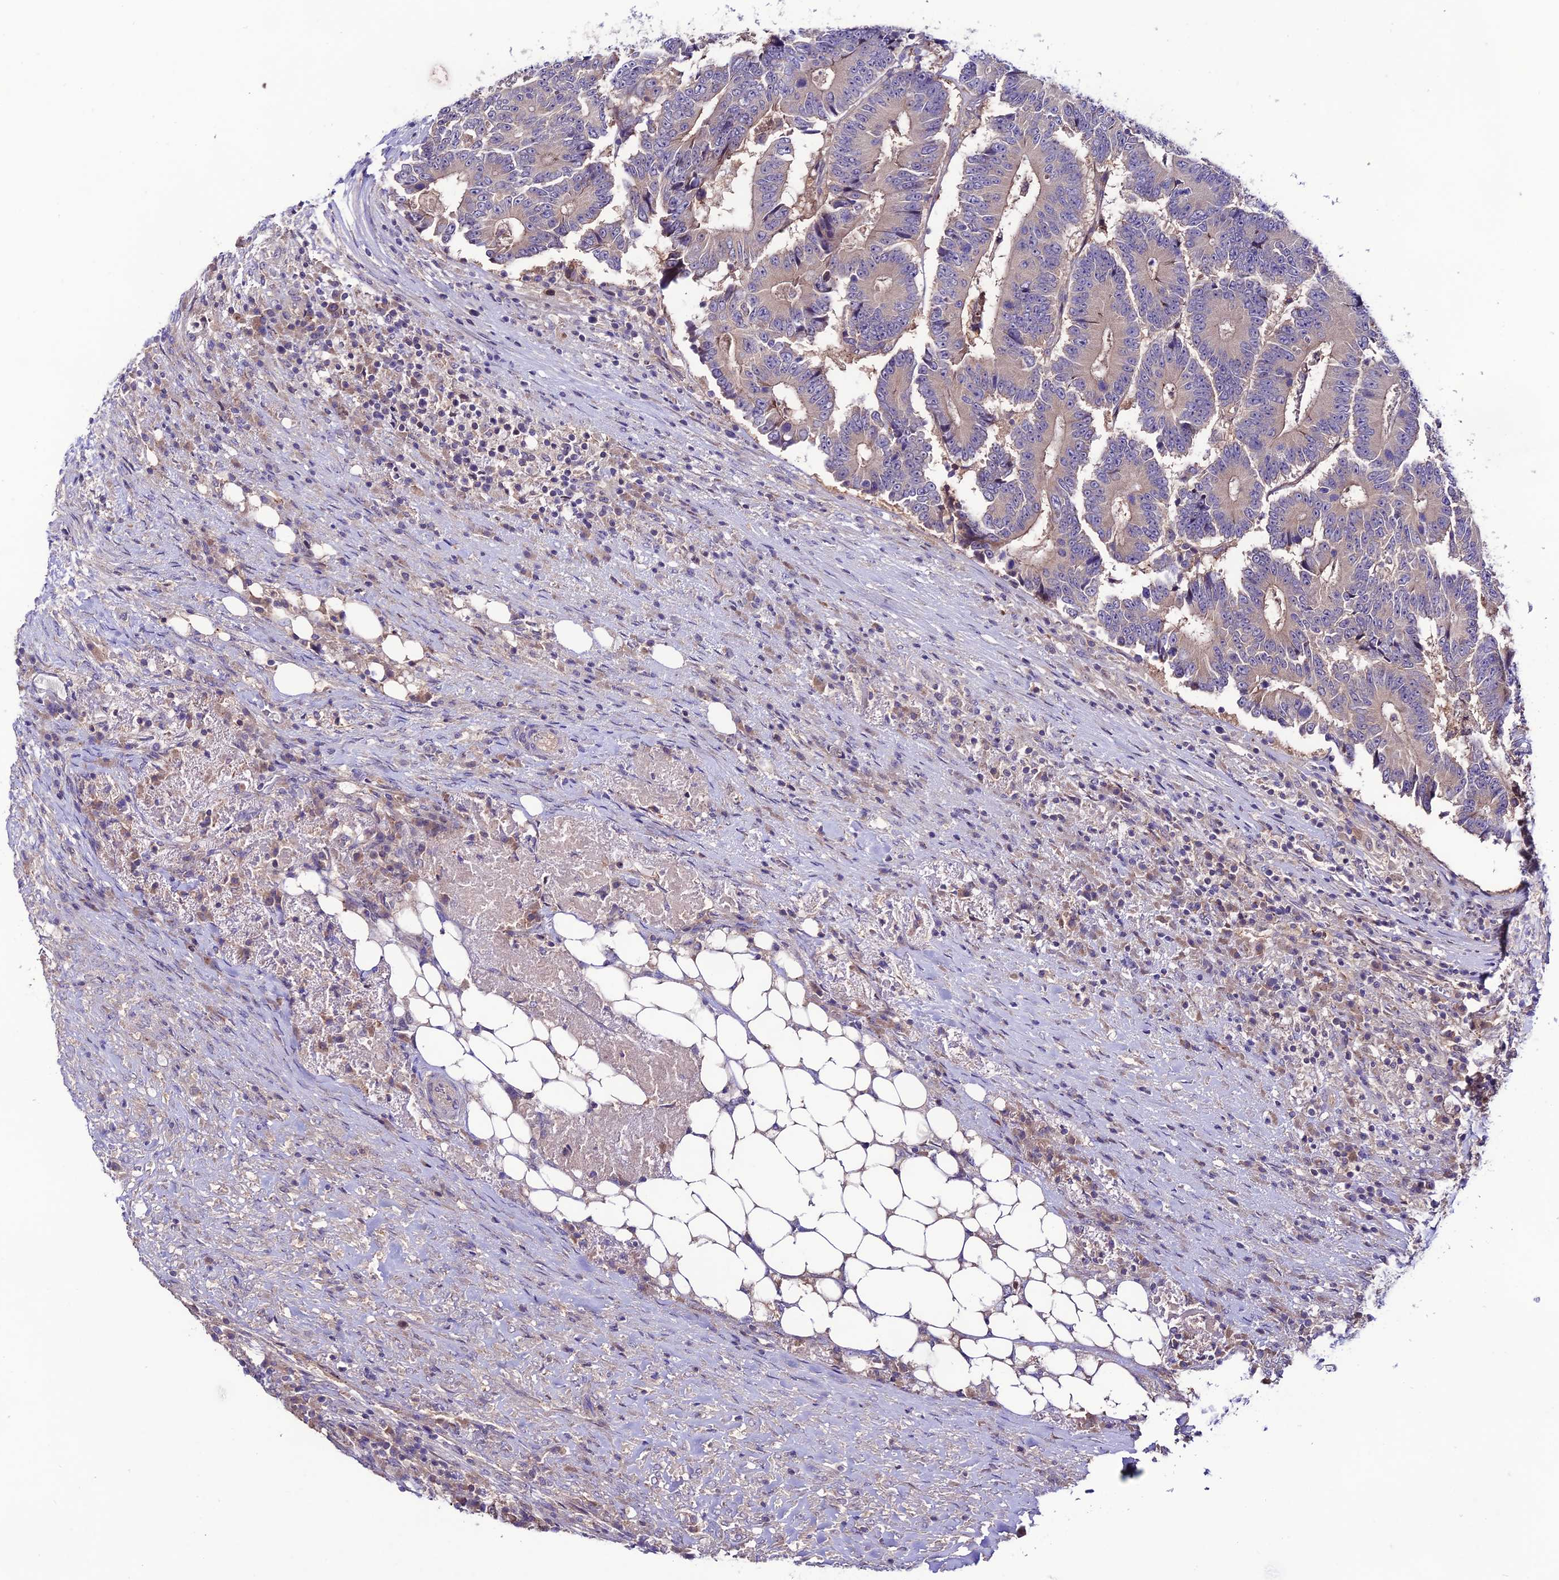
{"staining": {"intensity": "weak", "quantity": "<25%", "location": "cytoplasmic/membranous"}, "tissue": "colorectal cancer", "cell_type": "Tumor cells", "image_type": "cancer", "snomed": [{"axis": "morphology", "description": "Adenocarcinoma, NOS"}, {"axis": "topography", "description": "Colon"}], "caption": "Tumor cells show no significant staining in colorectal cancer (adenocarcinoma).", "gene": "BRME1", "patient": {"sex": "male", "age": 83}}